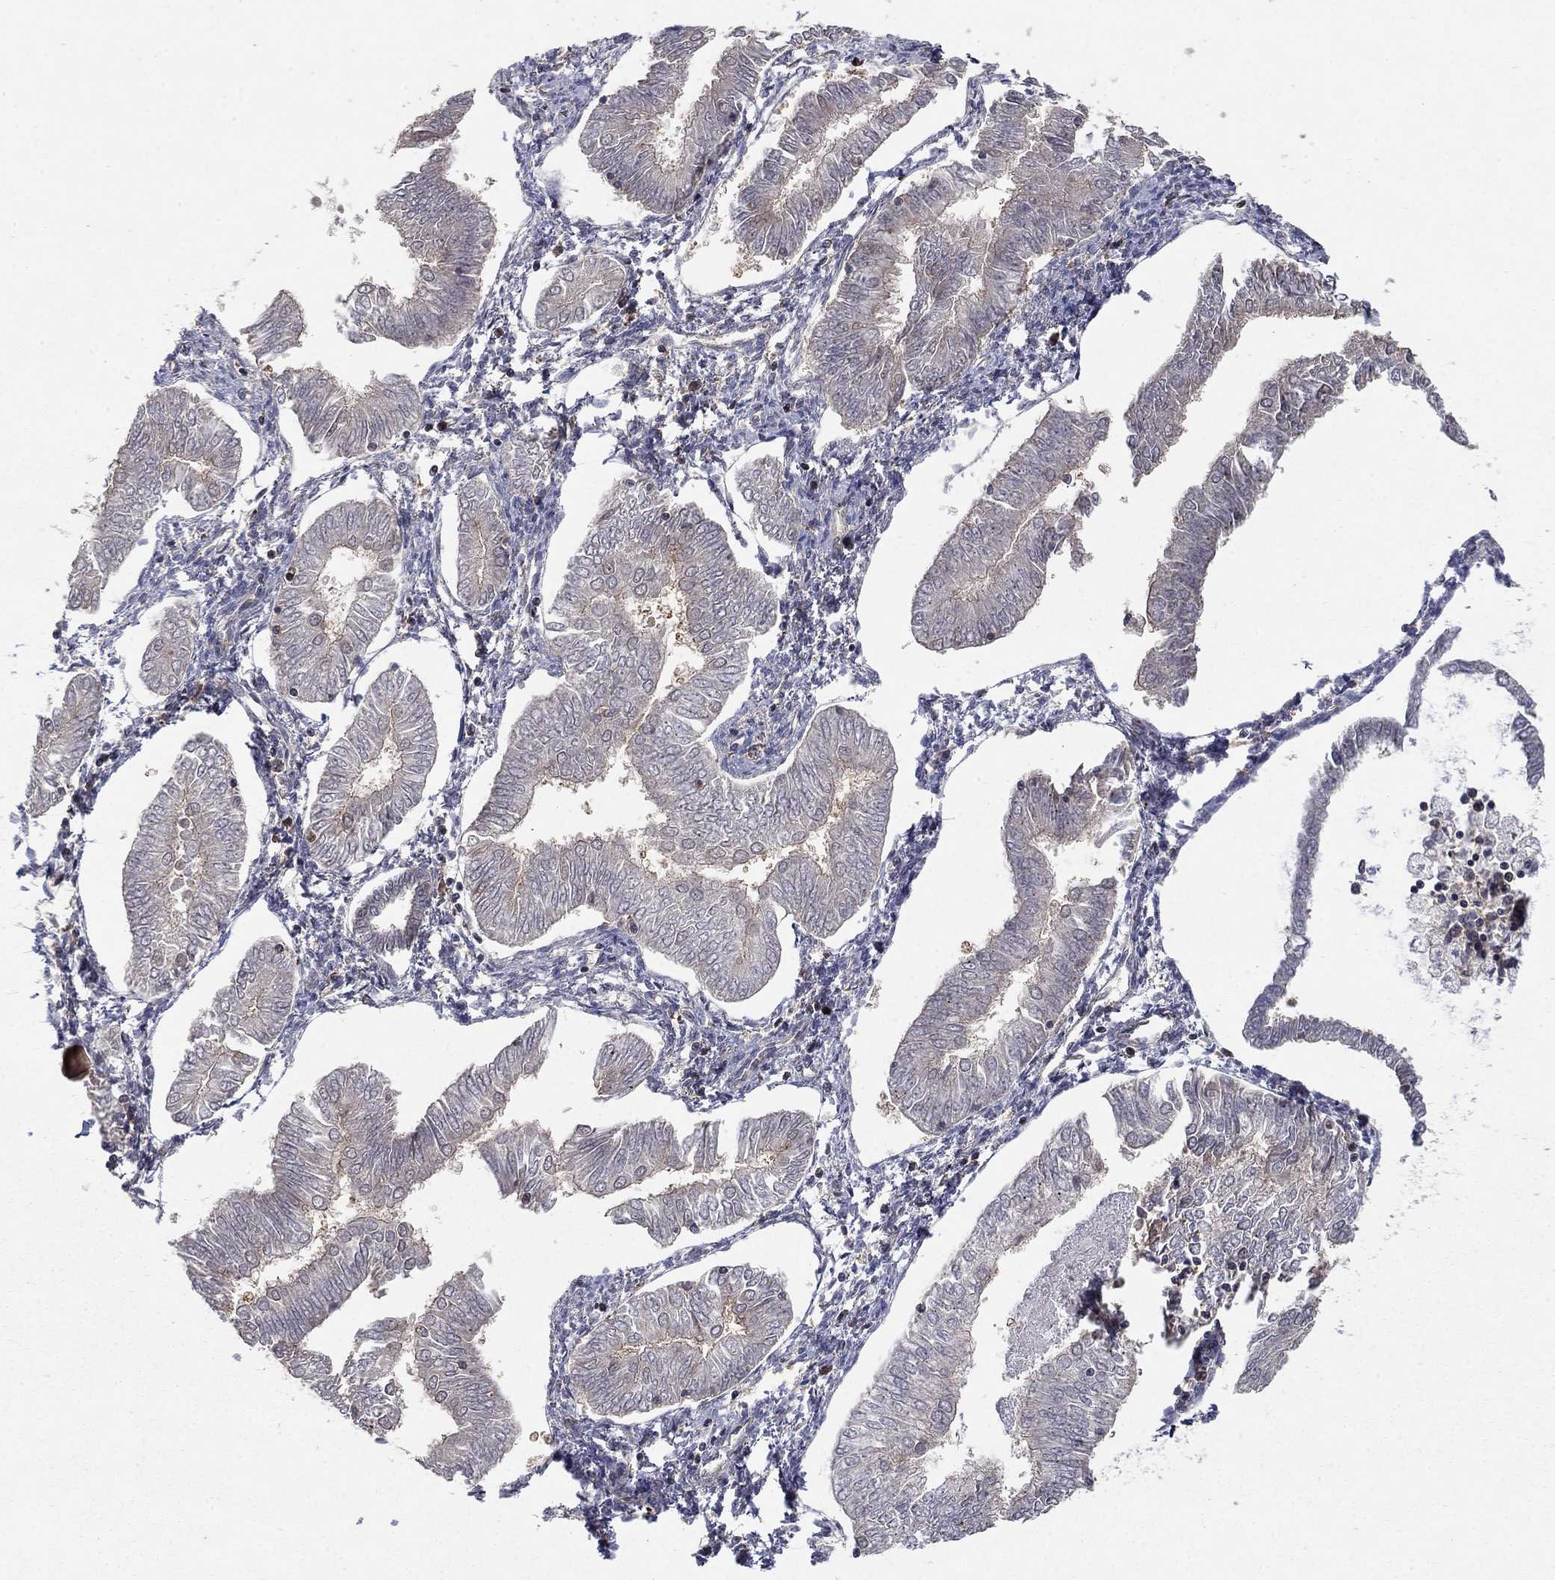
{"staining": {"intensity": "negative", "quantity": "none", "location": "none"}, "tissue": "endometrial cancer", "cell_type": "Tumor cells", "image_type": "cancer", "snomed": [{"axis": "morphology", "description": "Adenocarcinoma, NOS"}, {"axis": "topography", "description": "Endometrium"}], "caption": "A histopathology image of human endometrial adenocarcinoma is negative for staining in tumor cells.", "gene": "CCDC66", "patient": {"sex": "female", "age": 53}}